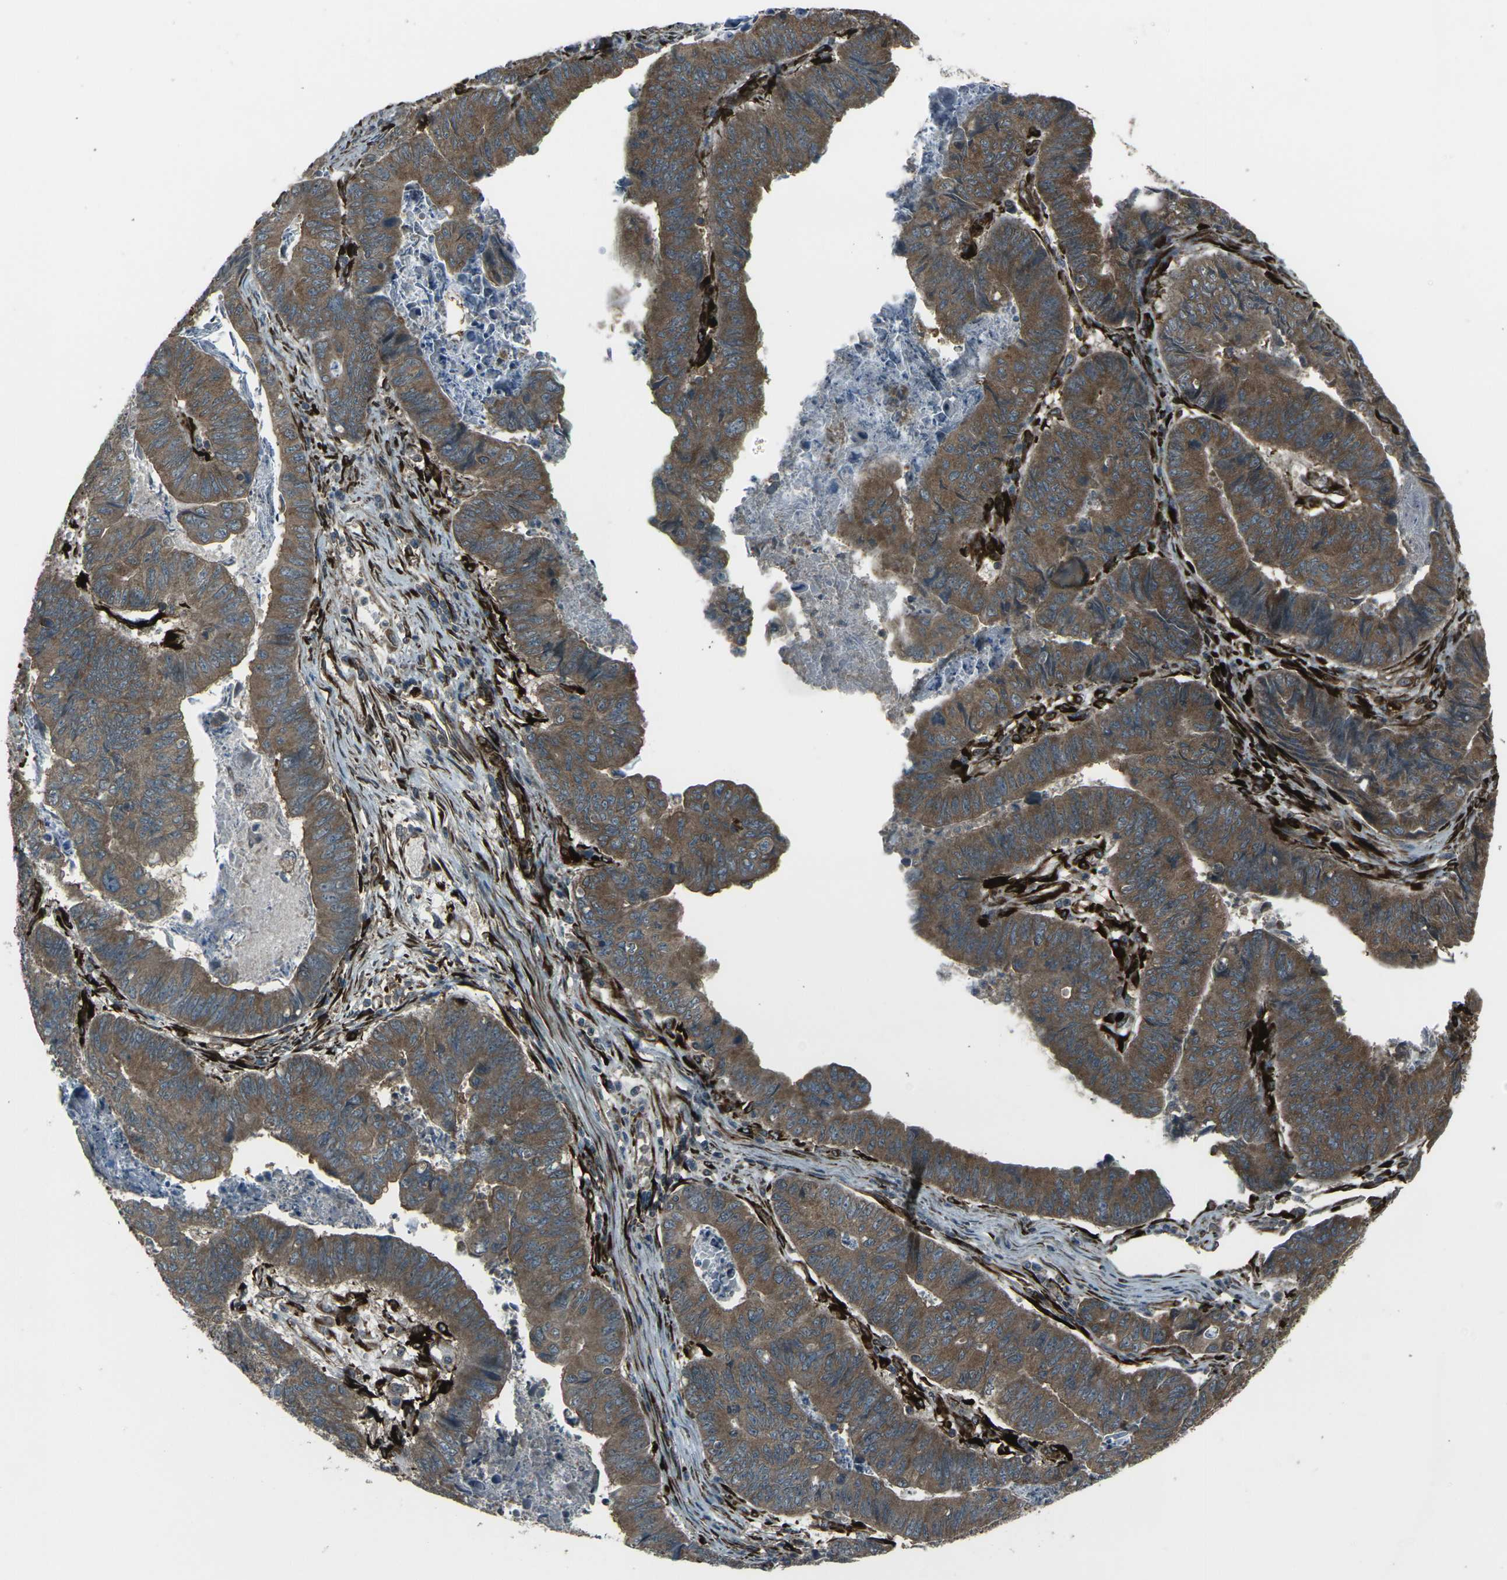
{"staining": {"intensity": "strong", "quantity": ">75%", "location": "cytoplasmic/membranous"}, "tissue": "stomach cancer", "cell_type": "Tumor cells", "image_type": "cancer", "snomed": [{"axis": "morphology", "description": "Adenocarcinoma, NOS"}, {"axis": "topography", "description": "Stomach, lower"}], "caption": "Stomach cancer (adenocarcinoma) was stained to show a protein in brown. There is high levels of strong cytoplasmic/membranous staining in approximately >75% of tumor cells.", "gene": "LSMEM1", "patient": {"sex": "male", "age": 77}}